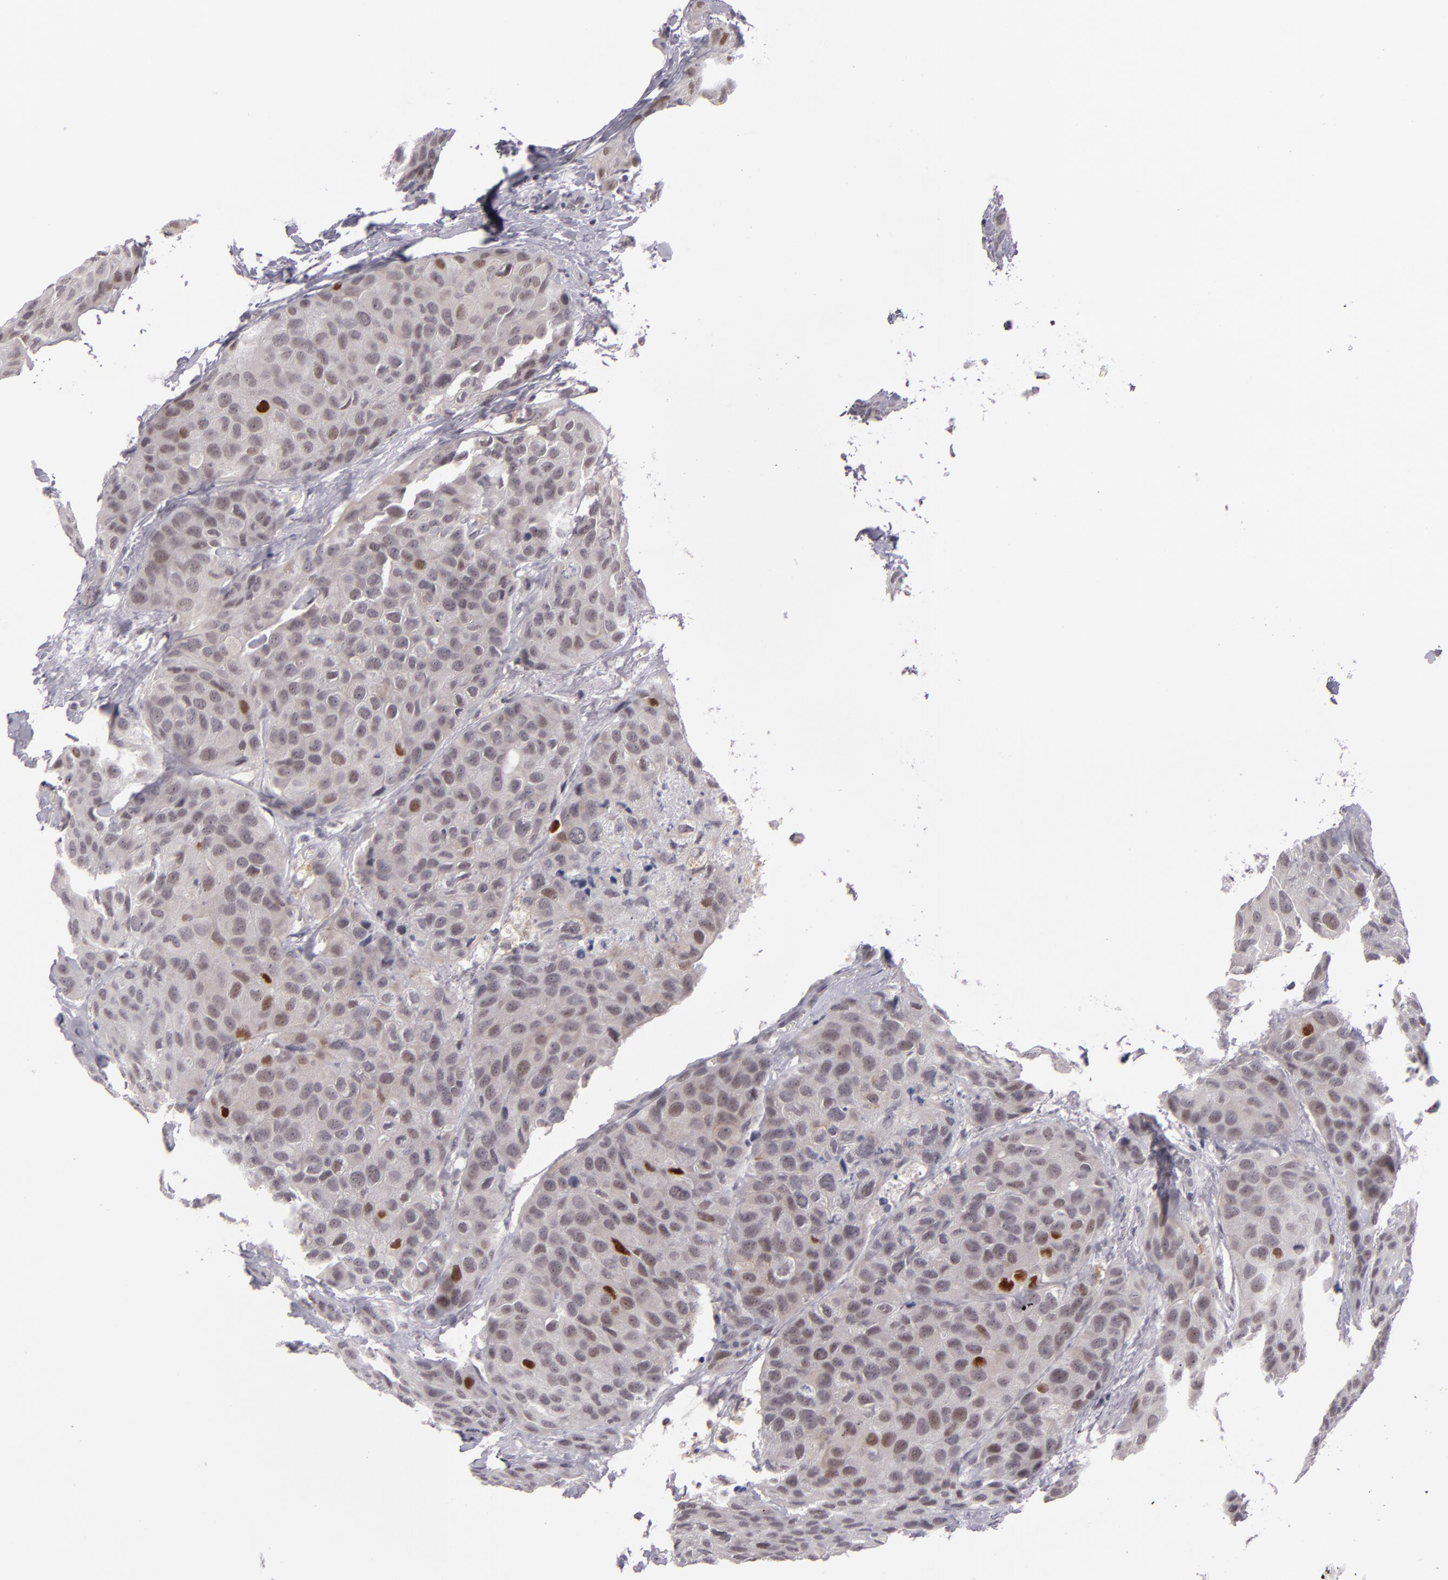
{"staining": {"intensity": "weak", "quantity": "<25%", "location": "nuclear"}, "tissue": "breast cancer", "cell_type": "Tumor cells", "image_type": "cancer", "snomed": [{"axis": "morphology", "description": "Duct carcinoma"}, {"axis": "topography", "description": "Breast"}], "caption": "Immunohistochemical staining of human breast cancer (invasive ductal carcinoma) shows no significant staining in tumor cells.", "gene": "ZNF205", "patient": {"sex": "female", "age": 68}}